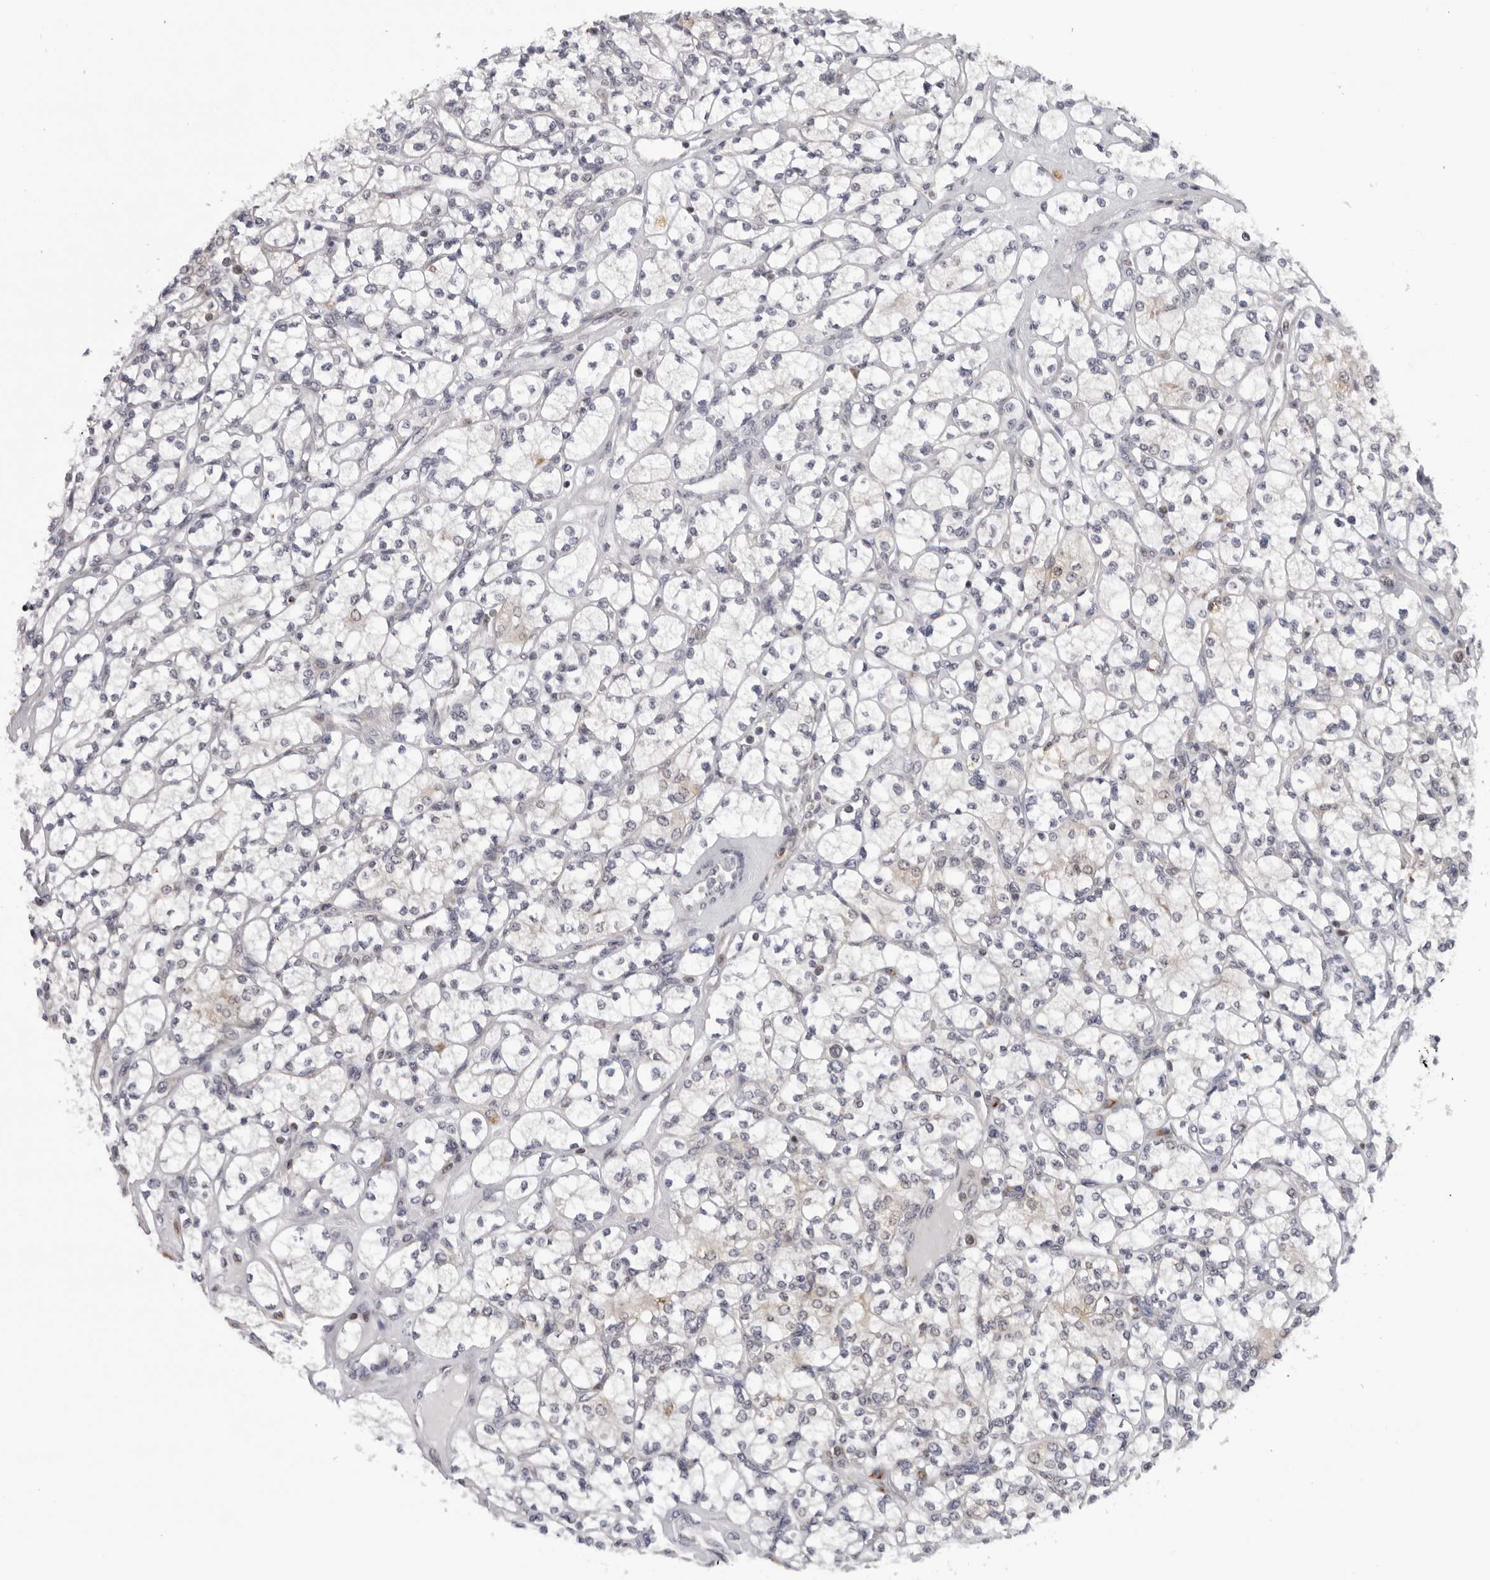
{"staining": {"intensity": "negative", "quantity": "none", "location": "none"}, "tissue": "renal cancer", "cell_type": "Tumor cells", "image_type": "cancer", "snomed": [{"axis": "morphology", "description": "Adenocarcinoma, NOS"}, {"axis": "topography", "description": "Kidney"}], "caption": "An immunohistochemistry image of renal cancer is shown. There is no staining in tumor cells of renal cancer.", "gene": "CPT2", "patient": {"sex": "male", "age": 77}}